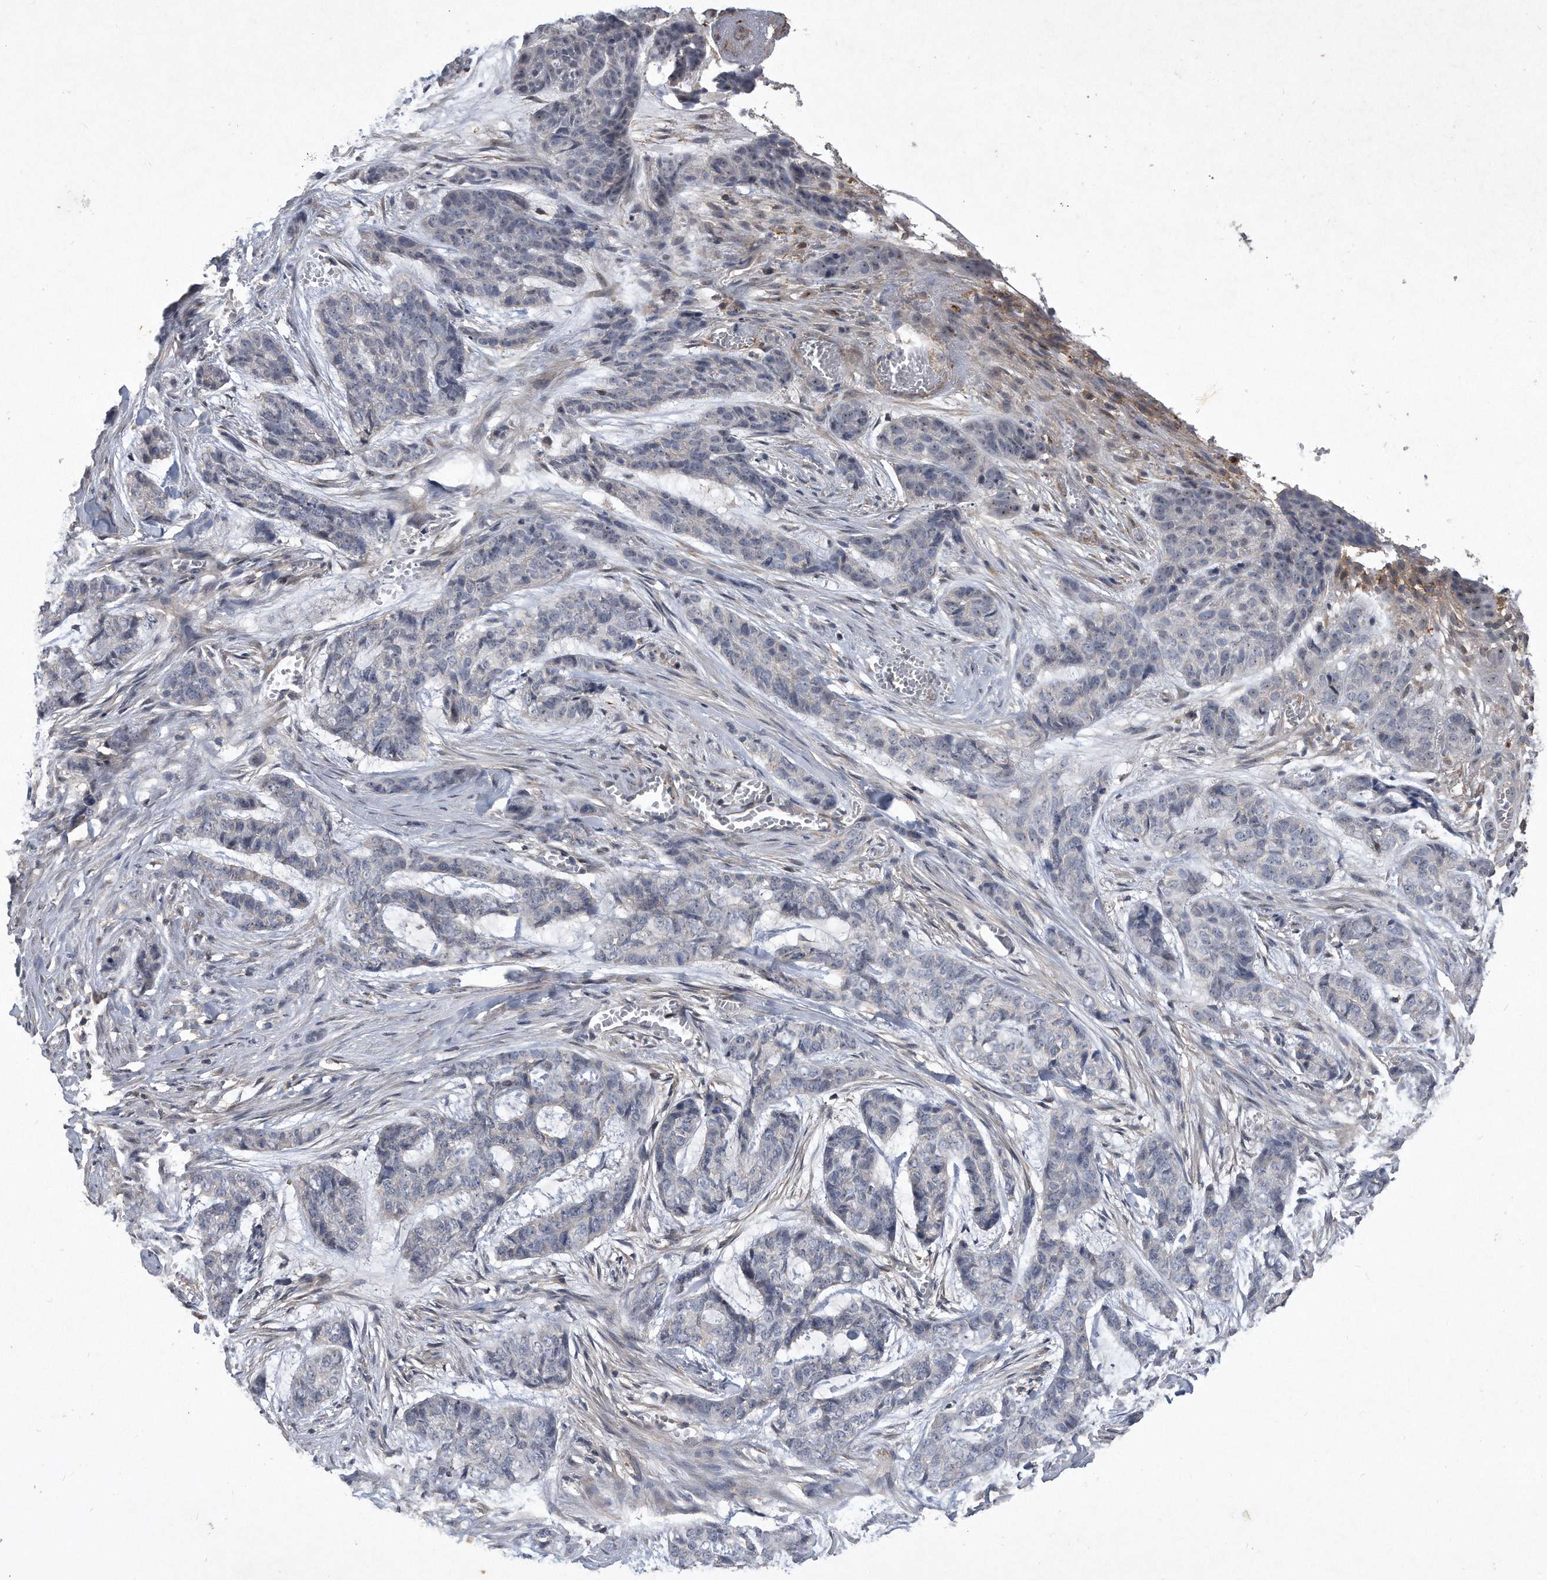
{"staining": {"intensity": "negative", "quantity": "none", "location": "none"}, "tissue": "skin cancer", "cell_type": "Tumor cells", "image_type": "cancer", "snomed": [{"axis": "morphology", "description": "Basal cell carcinoma"}, {"axis": "topography", "description": "Skin"}], "caption": "Basal cell carcinoma (skin) was stained to show a protein in brown. There is no significant expression in tumor cells.", "gene": "PGBD2", "patient": {"sex": "female", "age": 64}}